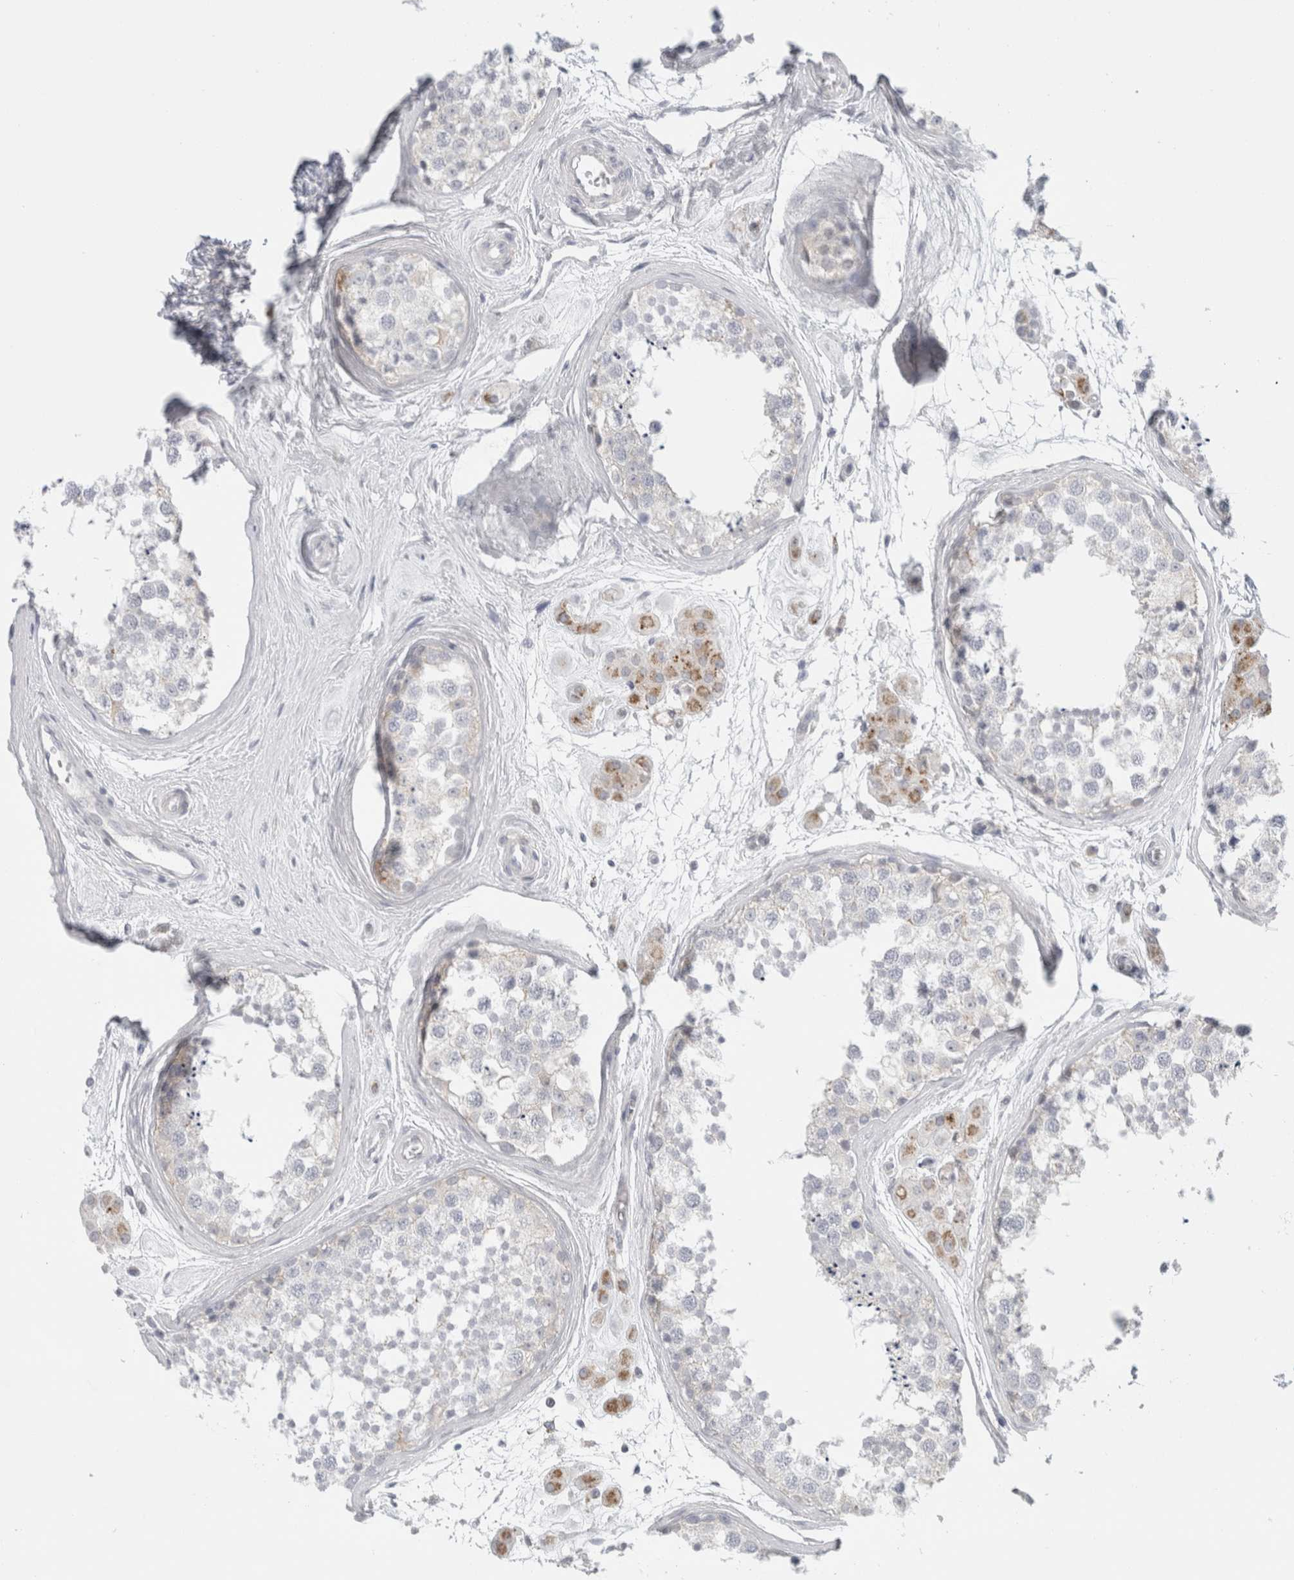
{"staining": {"intensity": "negative", "quantity": "none", "location": "none"}, "tissue": "testis", "cell_type": "Cells in seminiferous ducts", "image_type": "normal", "snomed": [{"axis": "morphology", "description": "Normal tissue, NOS"}, {"axis": "topography", "description": "Testis"}], "caption": "DAB (3,3'-diaminobenzidine) immunohistochemical staining of benign human testis exhibits no significant positivity in cells in seminiferous ducts.", "gene": "FAHD1", "patient": {"sex": "male", "age": 56}}